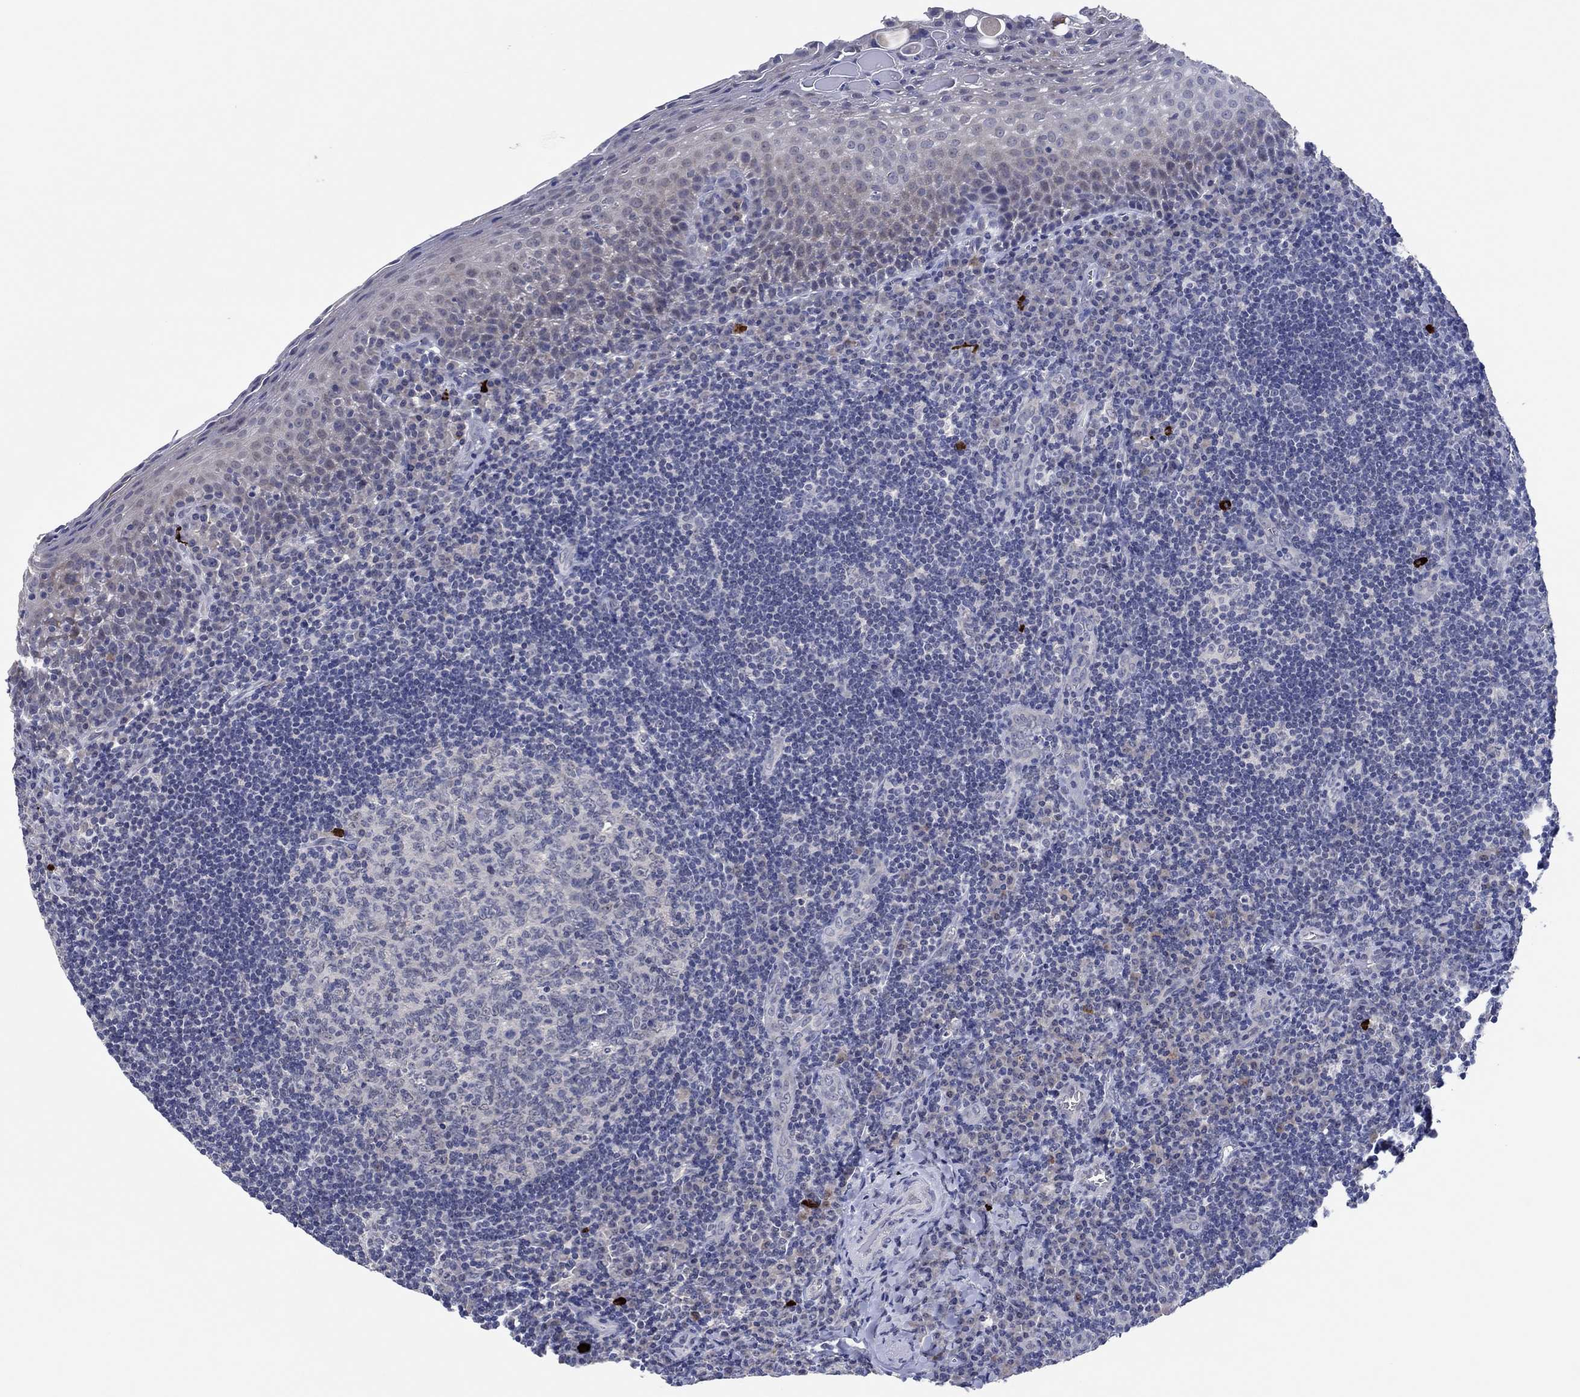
{"staining": {"intensity": "negative", "quantity": "none", "location": "none"}, "tissue": "tonsil", "cell_type": "Germinal center cells", "image_type": "normal", "snomed": [{"axis": "morphology", "description": "Normal tissue, NOS"}, {"axis": "morphology", "description": "Inflammation, NOS"}, {"axis": "topography", "description": "Tonsil"}], "caption": "Benign tonsil was stained to show a protein in brown. There is no significant staining in germinal center cells. The staining is performed using DAB brown chromogen with nuclei counter-stained in using hematoxylin.", "gene": "PRRT3", "patient": {"sex": "female", "age": 31}}